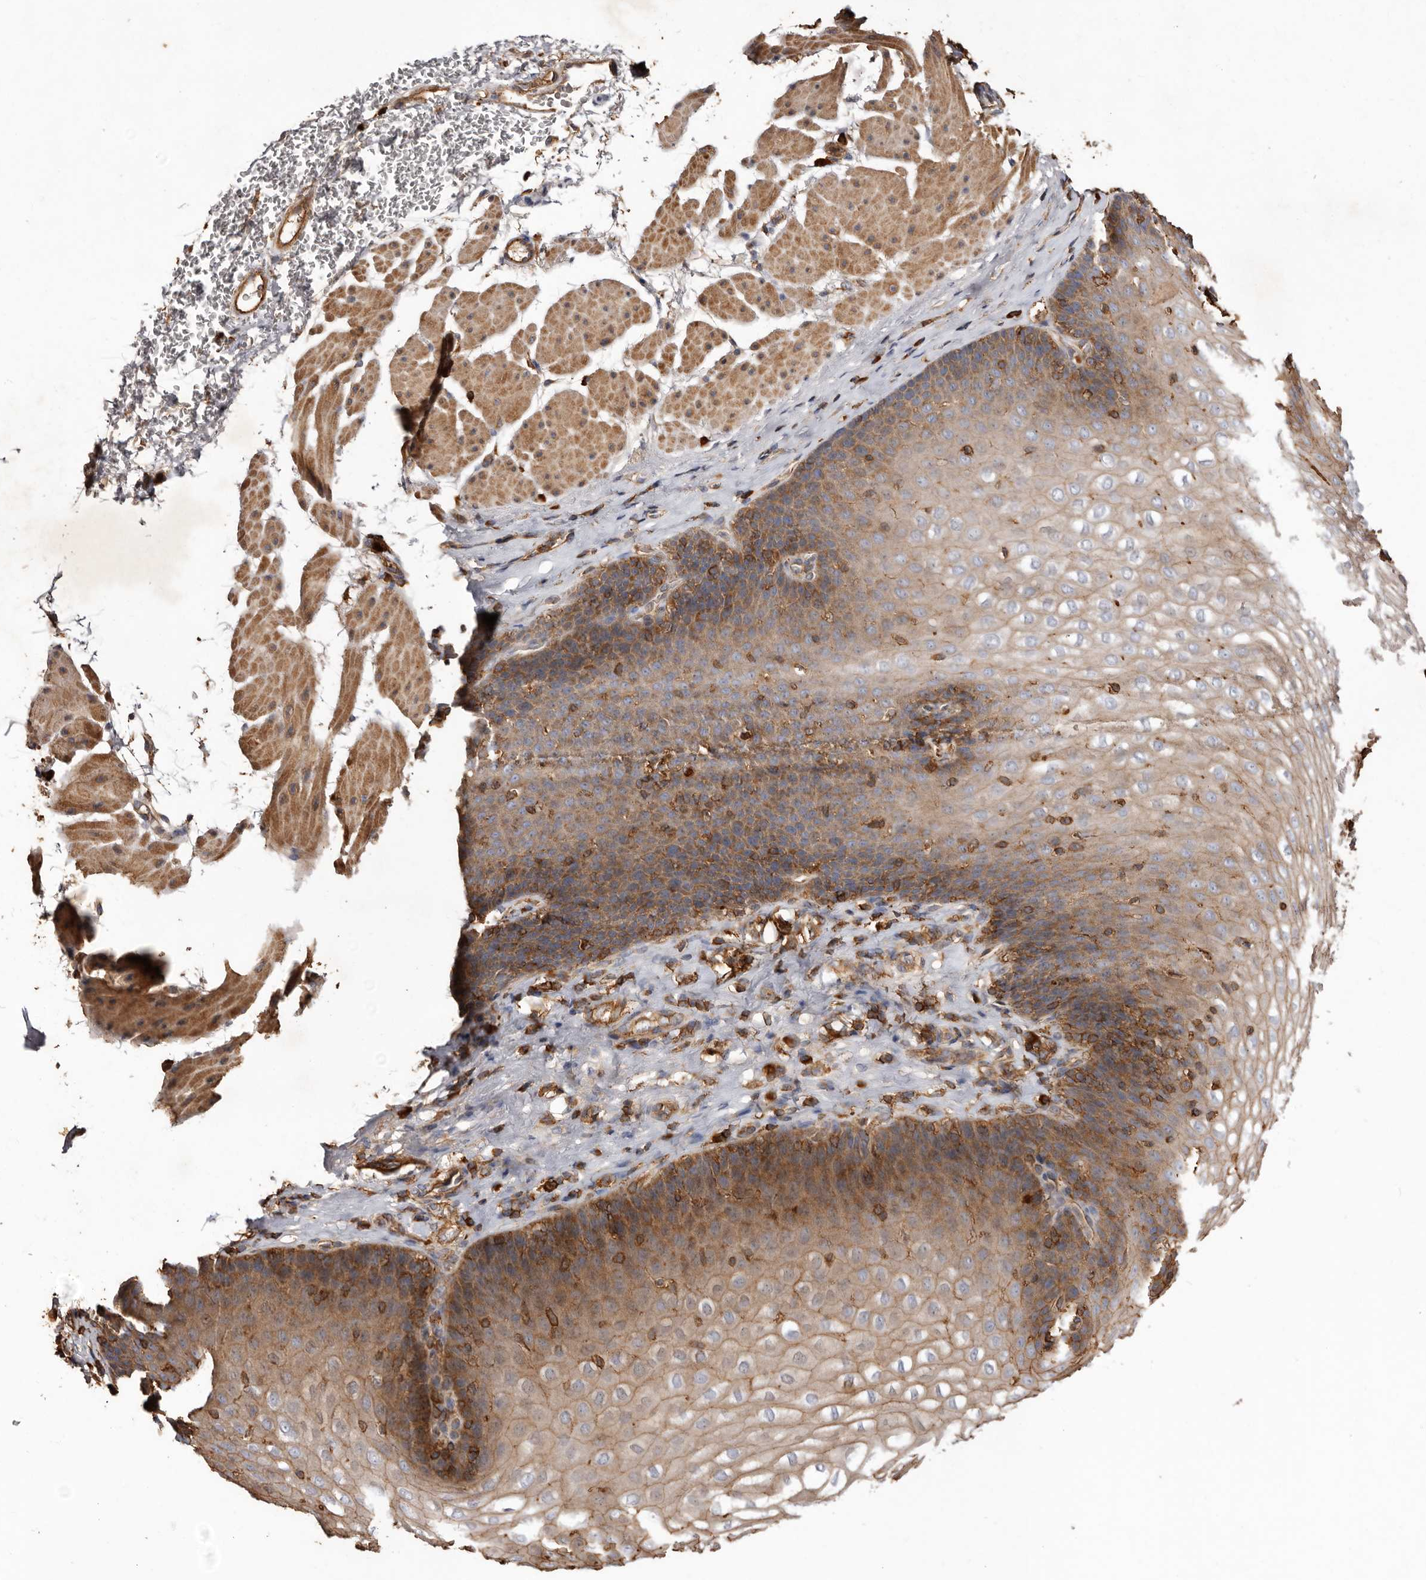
{"staining": {"intensity": "moderate", "quantity": "25%-75%", "location": "cytoplasmic/membranous"}, "tissue": "esophagus", "cell_type": "Squamous epithelial cells", "image_type": "normal", "snomed": [{"axis": "morphology", "description": "Normal tissue, NOS"}, {"axis": "topography", "description": "Esophagus"}], "caption": "Immunohistochemistry (IHC) histopathology image of benign esophagus stained for a protein (brown), which displays medium levels of moderate cytoplasmic/membranous positivity in approximately 25%-75% of squamous epithelial cells.", "gene": "COQ8B", "patient": {"sex": "female", "age": 66}}